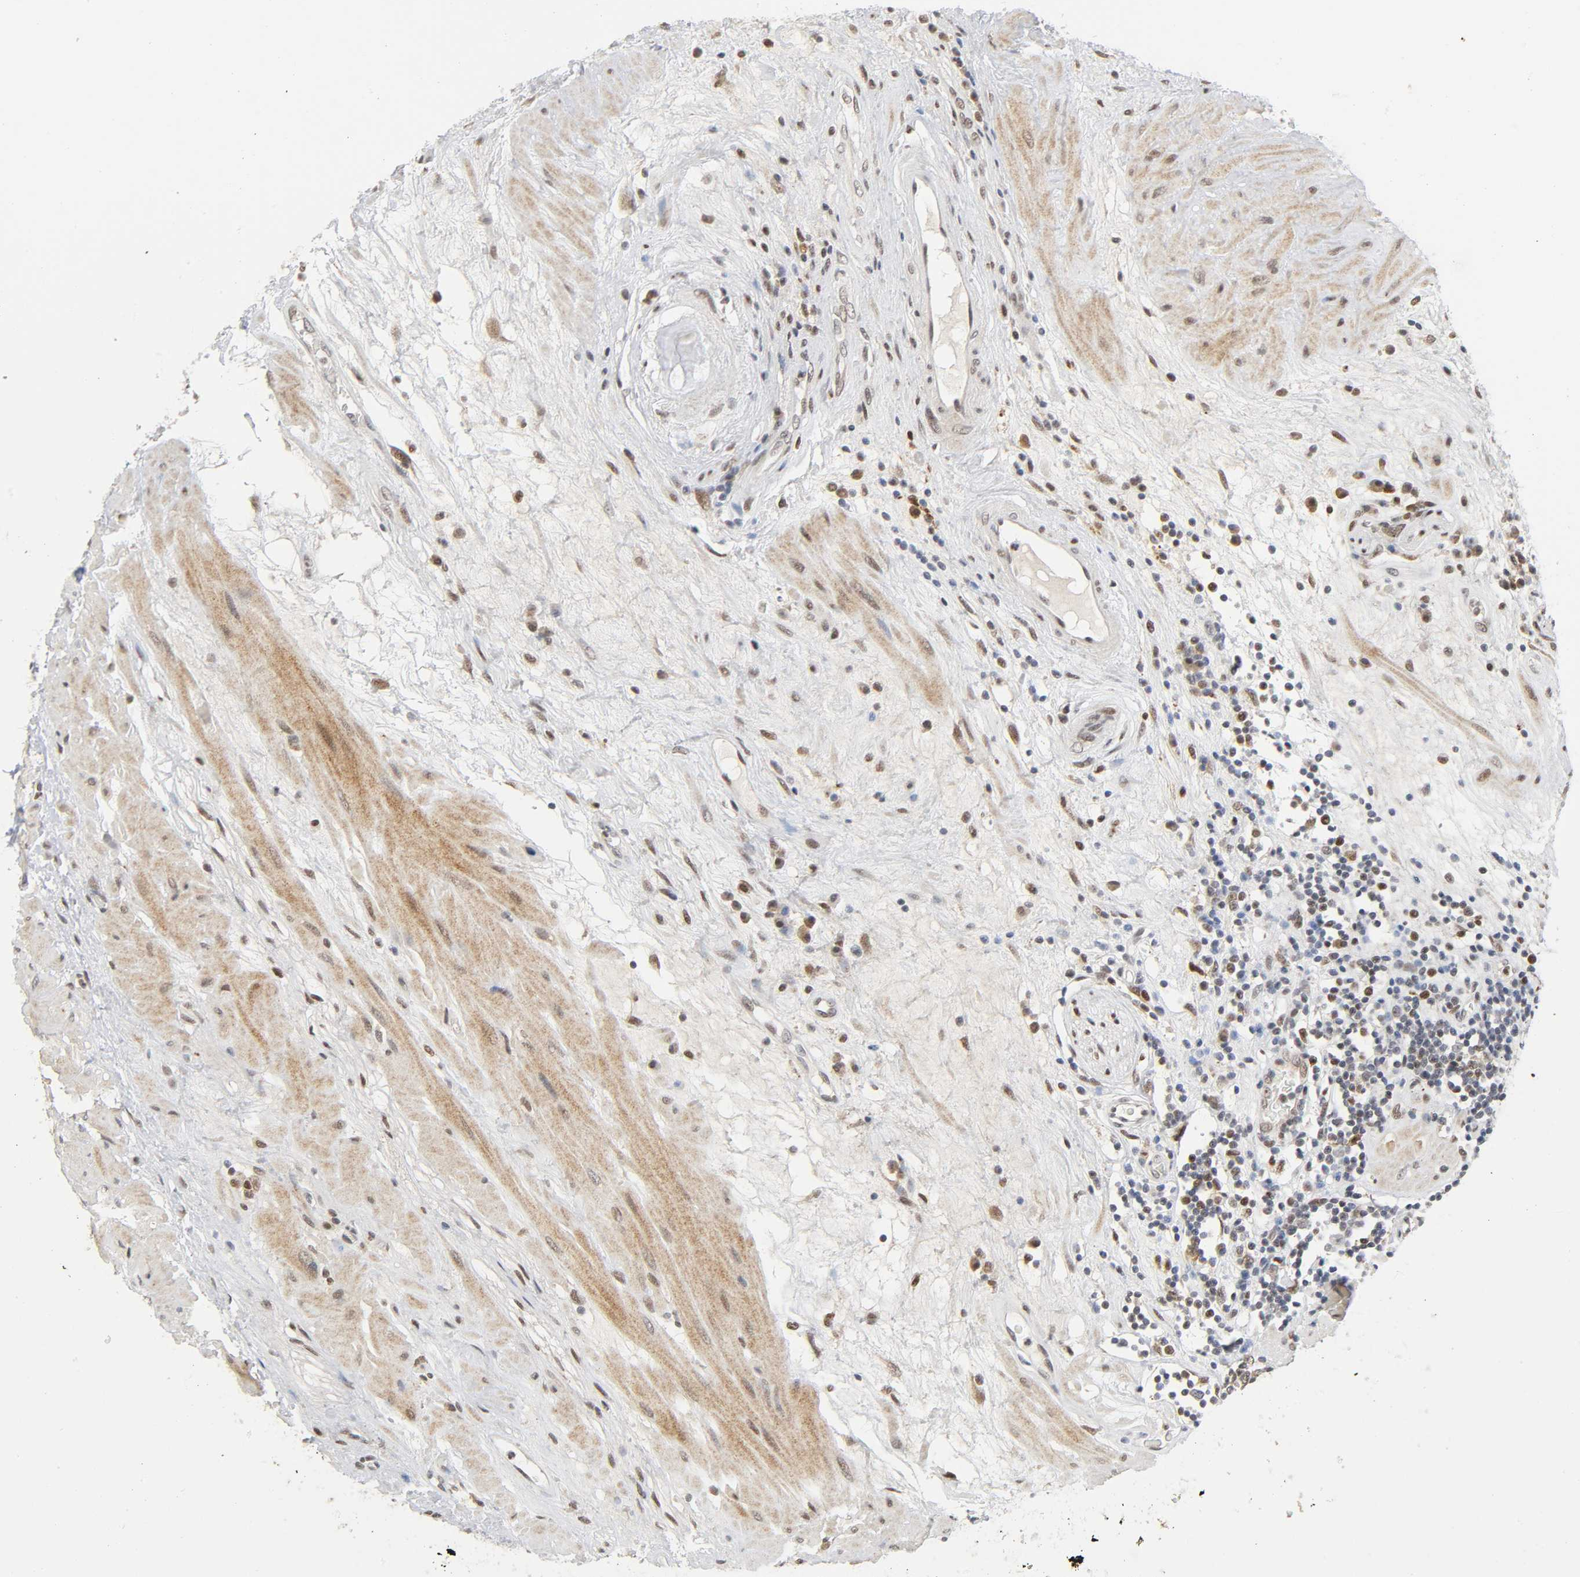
{"staining": {"intensity": "weak", "quantity": "25%-75%", "location": "nuclear"}, "tissue": "seminal vesicle", "cell_type": "Glandular cells", "image_type": "normal", "snomed": [{"axis": "morphology", "description": "Normal tissue, NOS"}, {"axis": "topography", "description": "Seminal veicle"}], "caption": "DAB immunohistochemical staining of normal seminal vesicle displays weak nuclear protein expression in about 25%-75% of glandular cells. (Brightfield microscopy of DAB IHC at high magnification).", "gene": "KAT2B", "patient": {"sex": "male", "age": 61}}